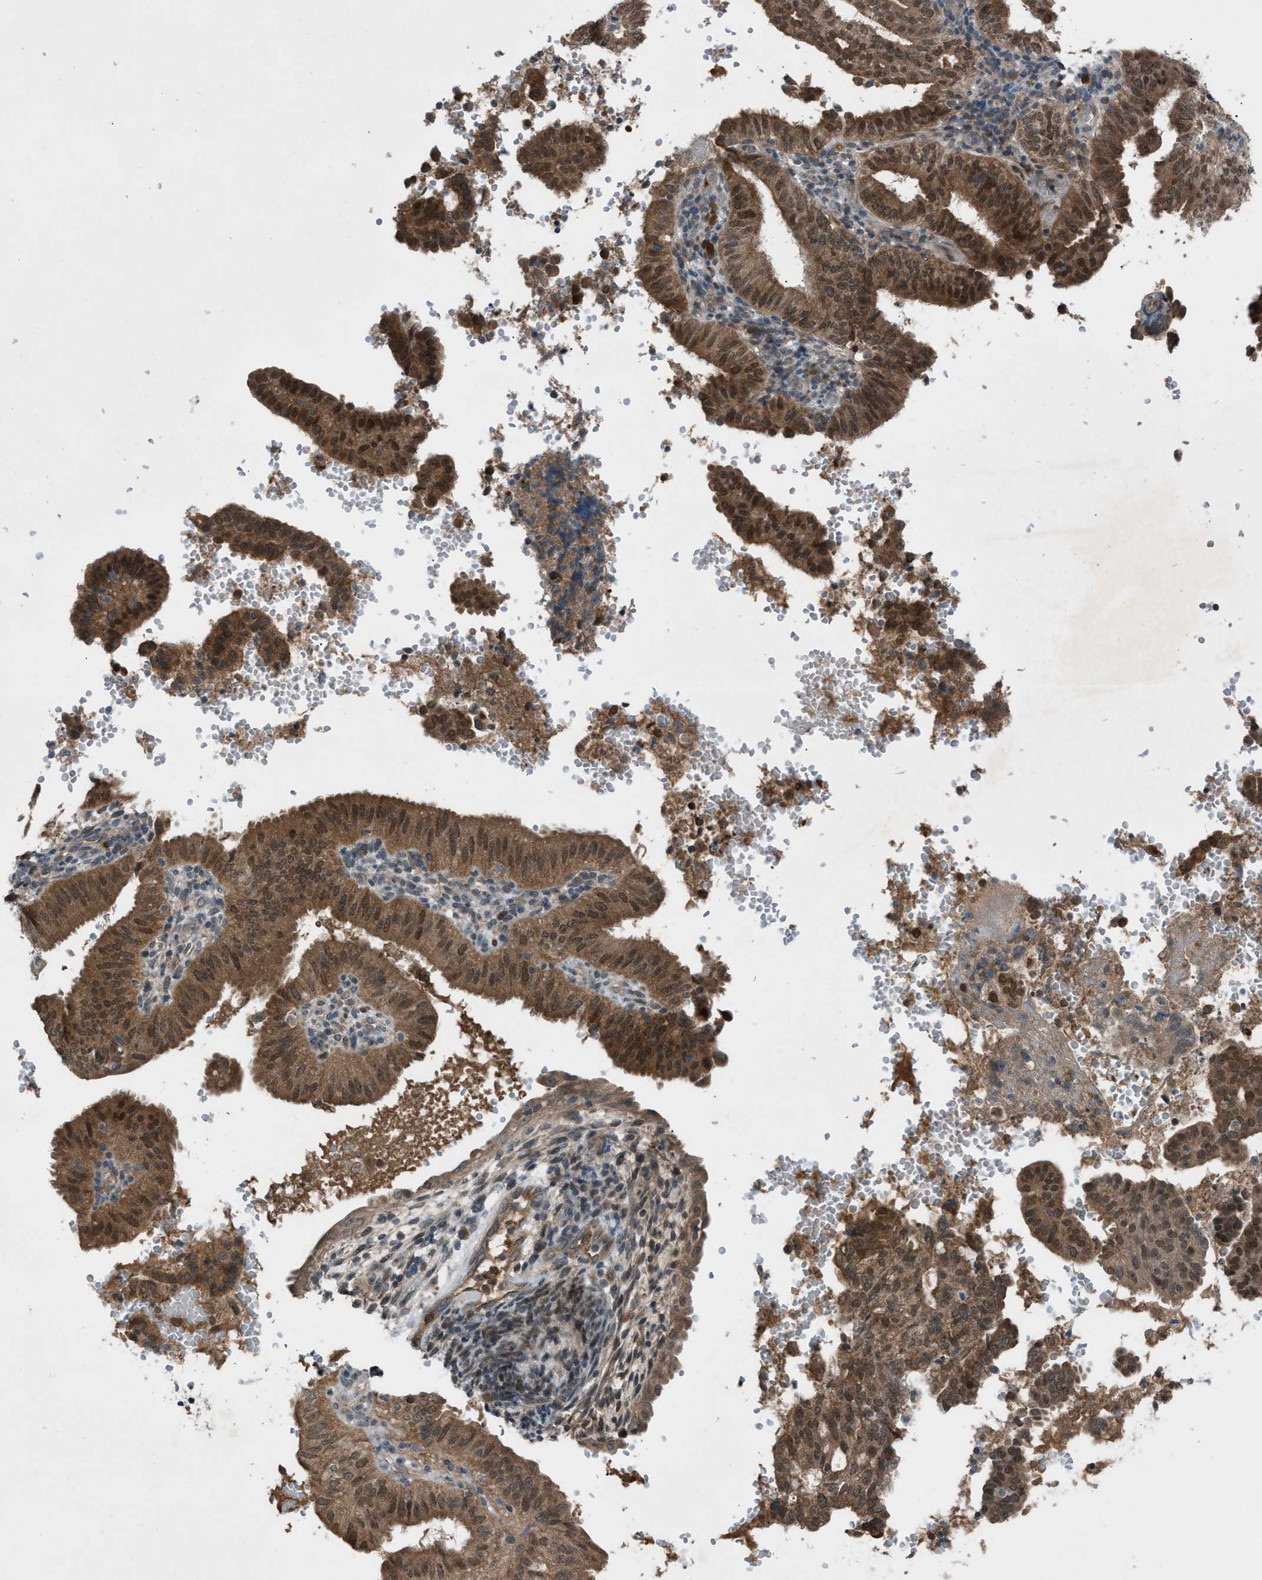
{"staining": {"intensity": "moderate", "quantity": ">75%", "location": "cytoplasmic/membranous,nuclear"}, "tissue": "endometrial cancer", "cell_type": "Tumor cells", "image_type": "cancer", "snomed": [{"axis": "morphology", "description": "Adenocarcinoma, NOS"}, {"axis": "topography", "description": "Endometrium"}], "caption": "Immunohistochemistry photomicrograph of human endometrial cancer stained for a protein (brown), which reveals medium levels of moderate cytoplasmic/membranous and nuclear staining in about >75% of tumor cells.", "gene": "DYRK1A", "patient": {"sex": "female", "age": 58}}